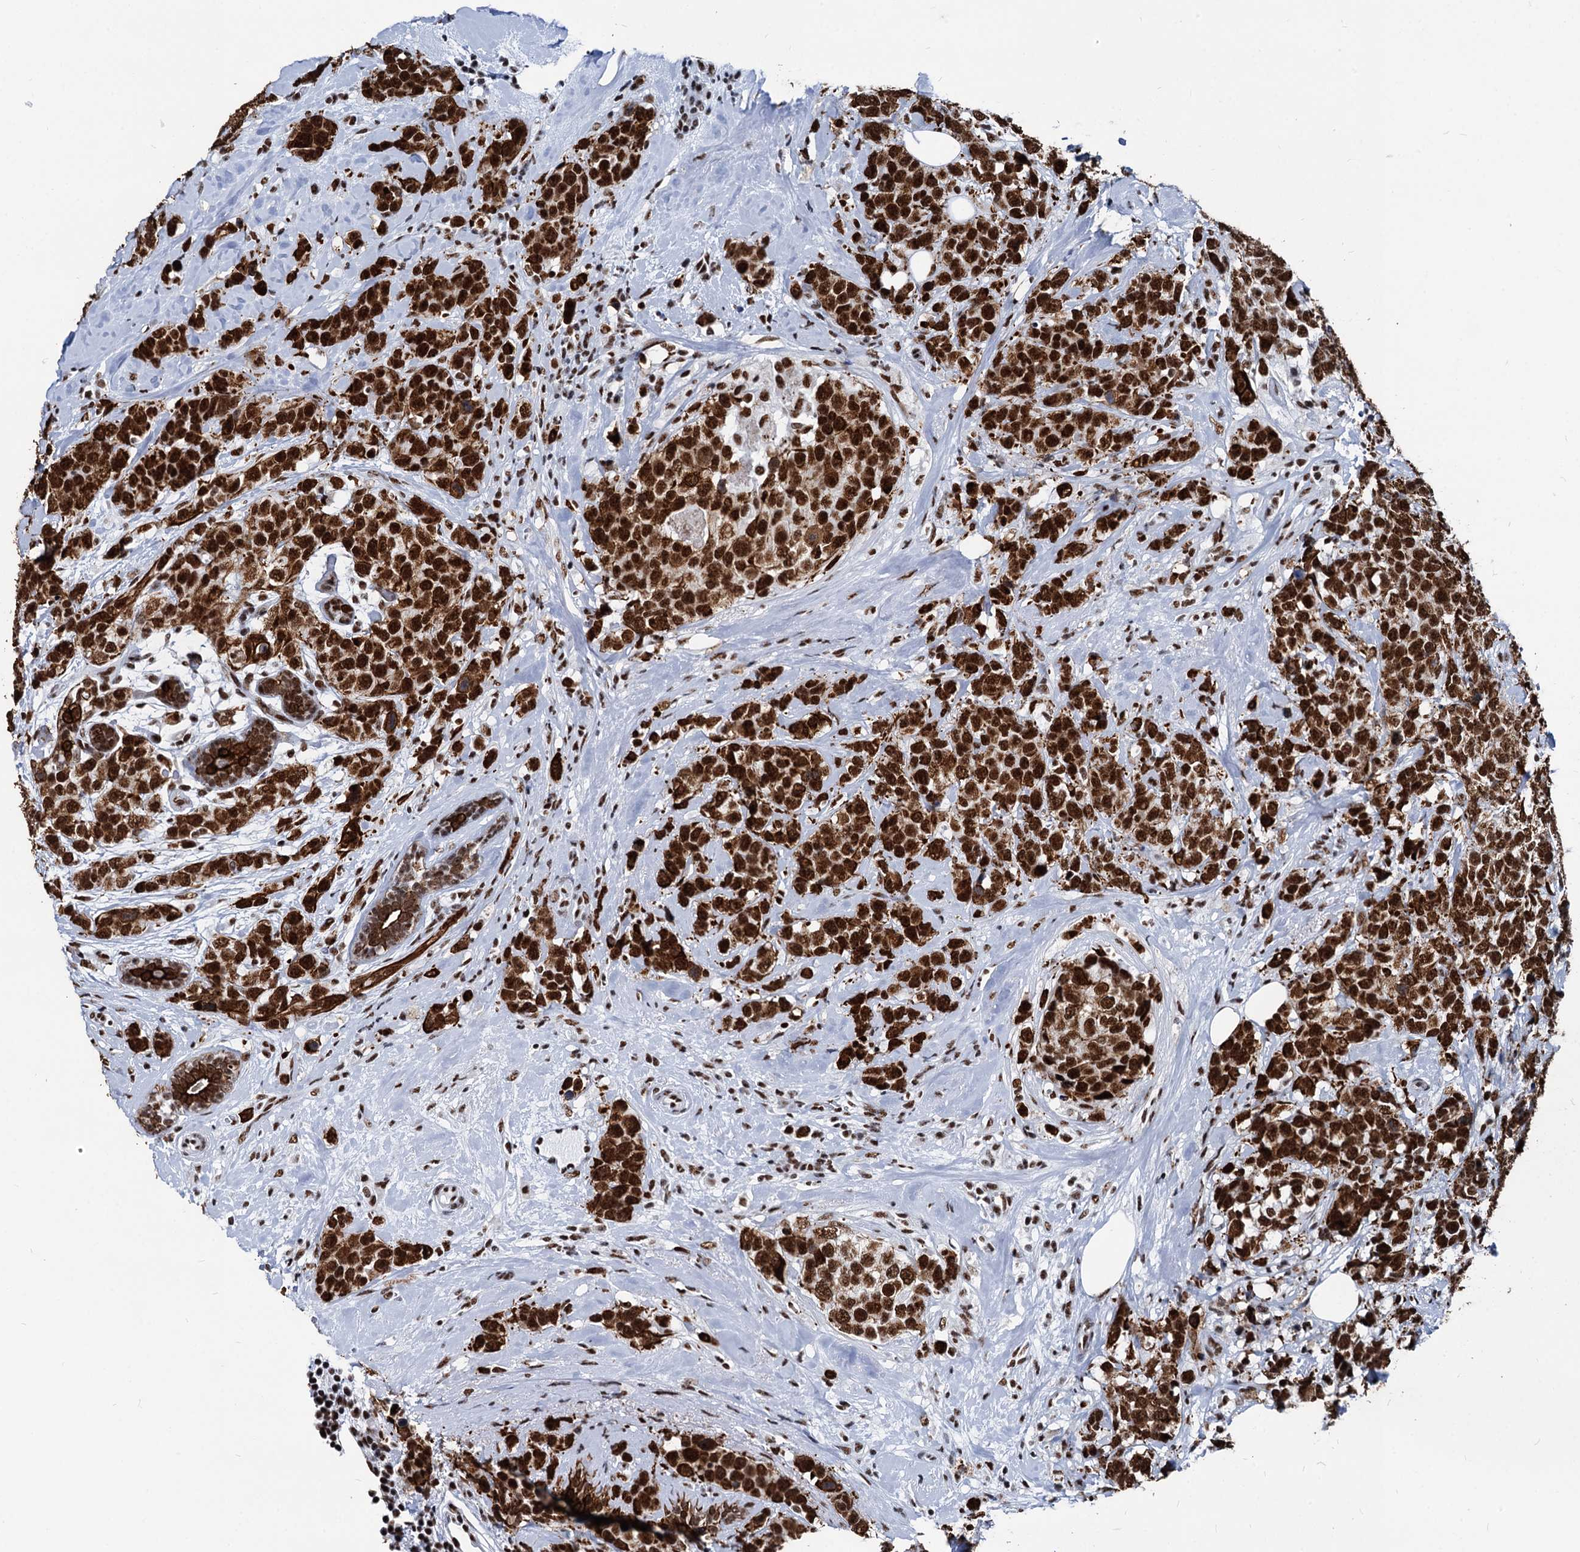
{"staining": {"intensity": "strong", "quantity": ">75%", "location": "nuclear"}, "tissue": "breast cancer", "cell_type": "Tumor cells", "image_type": "cancer", "snomed": [{"axis": "morphology", "description": "Lobular carcinoma"}, {"axis": "topography", "description": "Breast"}], "caption": "Brown immunohistochemical staining in breast lobular carcinoma reveals strong nuclear staining in approximately >75% of tumor cells.", "gene": "DDX23", "patient": {"sex": "female", "age": 59}}